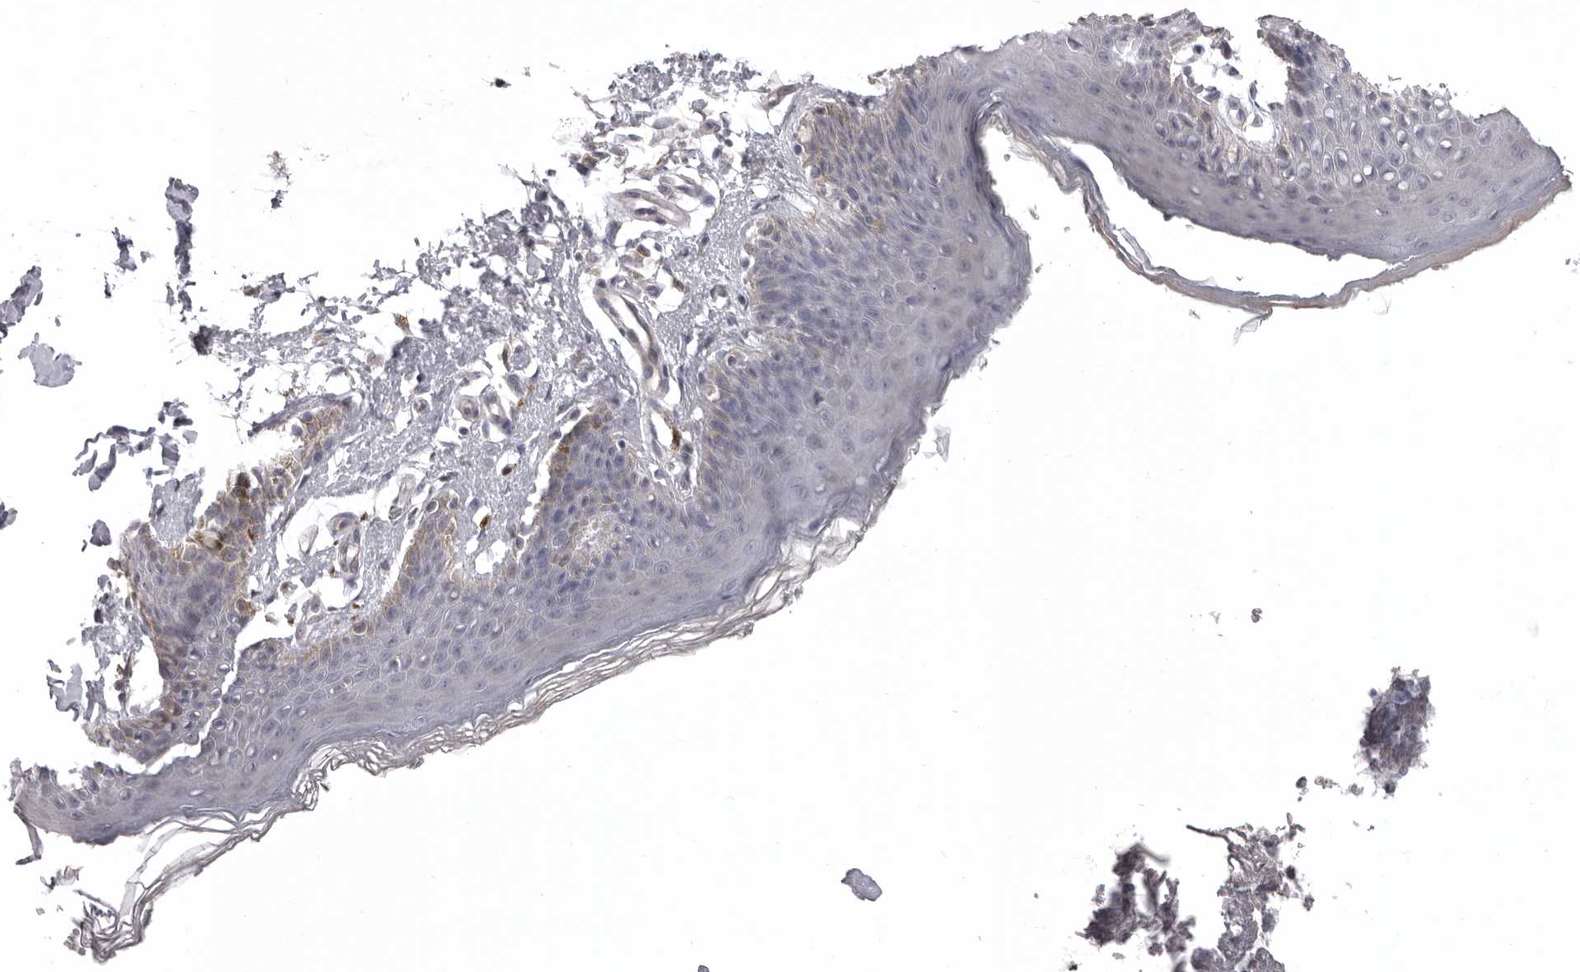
{"staining": {"intensity": "moderate", "quantity": "<25%", "location": "cytoplasmic/membranous"}, "tissue": "skin", "cell_type": "Epidermal cells", "image_type": "normal", "snomed": [{"axis": "morphology", "description": "Normal tissue, NOS"}, {"axis": "topography", "description": "Vulva"}], "caption": "Moderate cytoplasmic/membranous protein expression is appreciated in about <25% of epidermal cells in skin.", "gene": "NCEH1", "patient": {"sex": "female", "age": 66}}